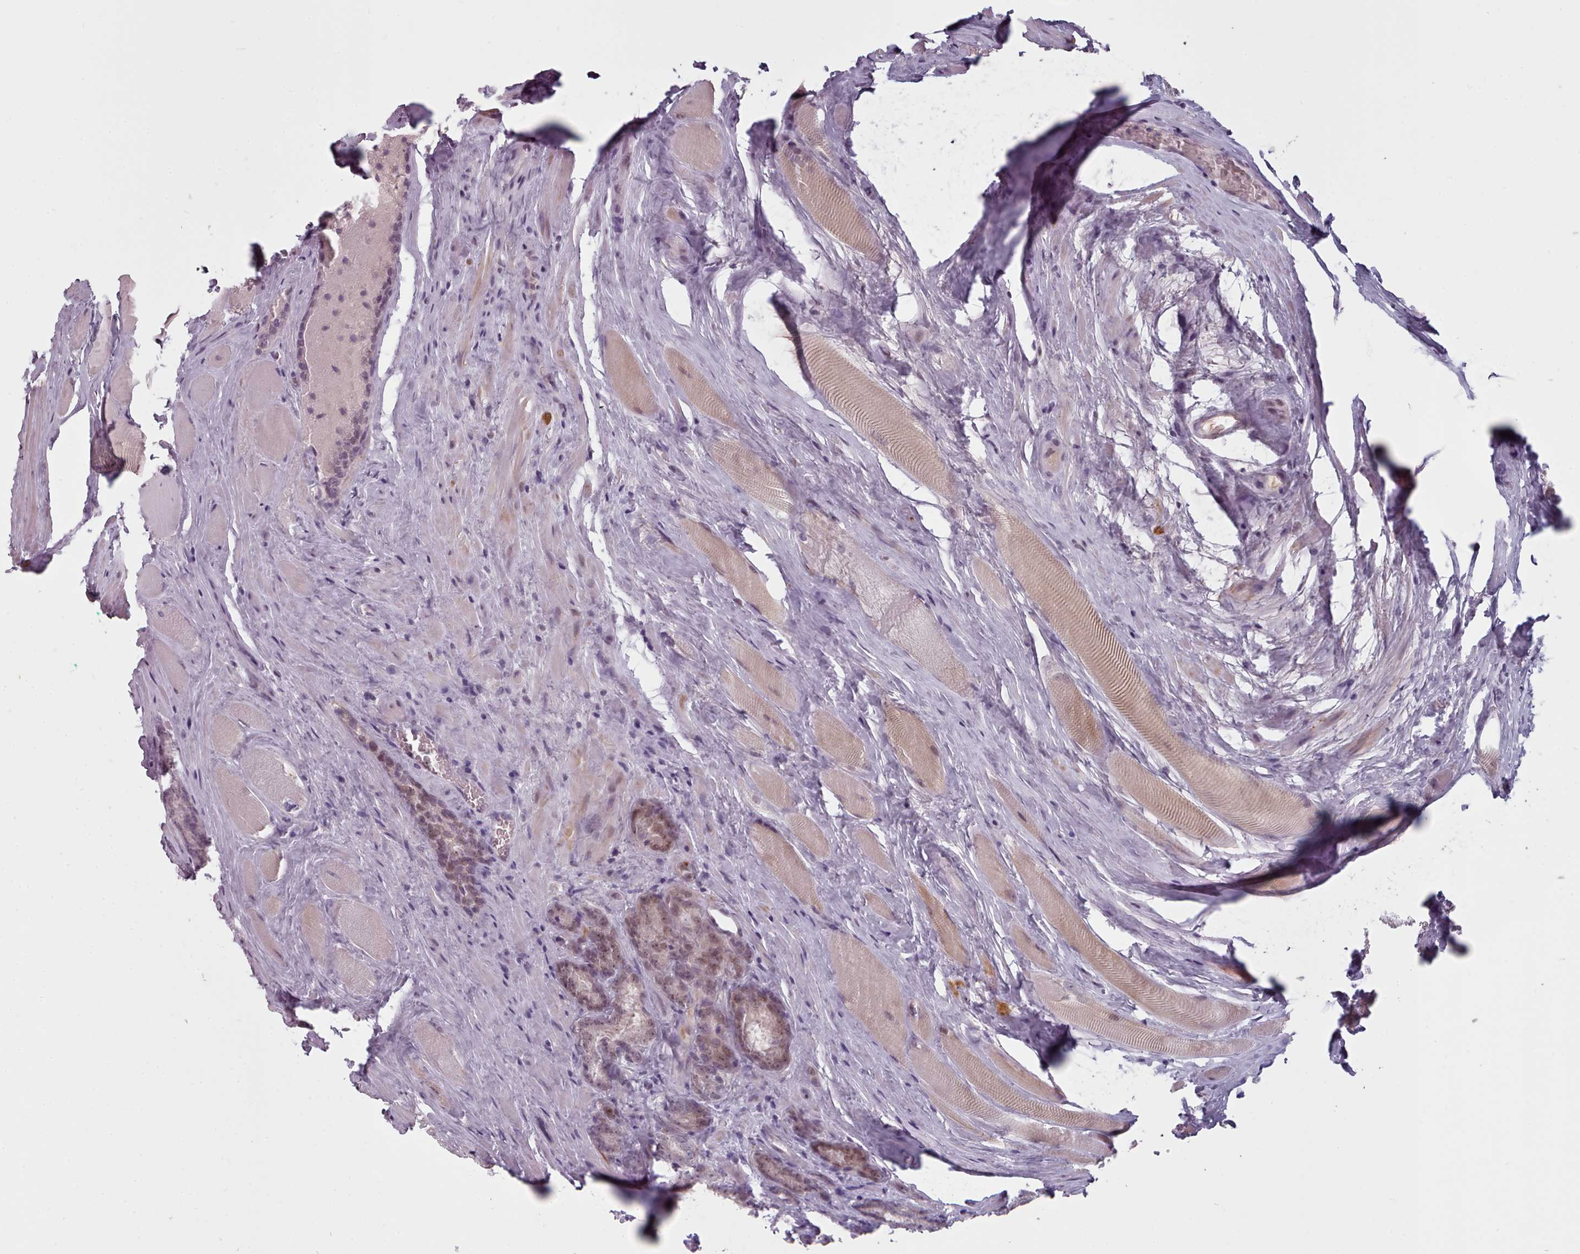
{"staining": {"intensity": "moderate", "quantity": "<25%", "location": "cytoplasmic/membranous,nuclear"}, "tissue": "prostate cancer", "cell_type": "Tumor cells", "image_type": "cancer", "snomed": [{"axis": "morphology", "description": "Adenocarcinoma, Low grade"}, {"axis": "topography", "description": "Prostate"}], "caption": "Protein expression analysis of prostate low-grade adenocarcinoma exhibits moderate cytoplasmic/membranous and nuclear staining in about <25% of tumor cells.", "gene": "PBX4", "patient": {"sex": "male", "age": 68}}